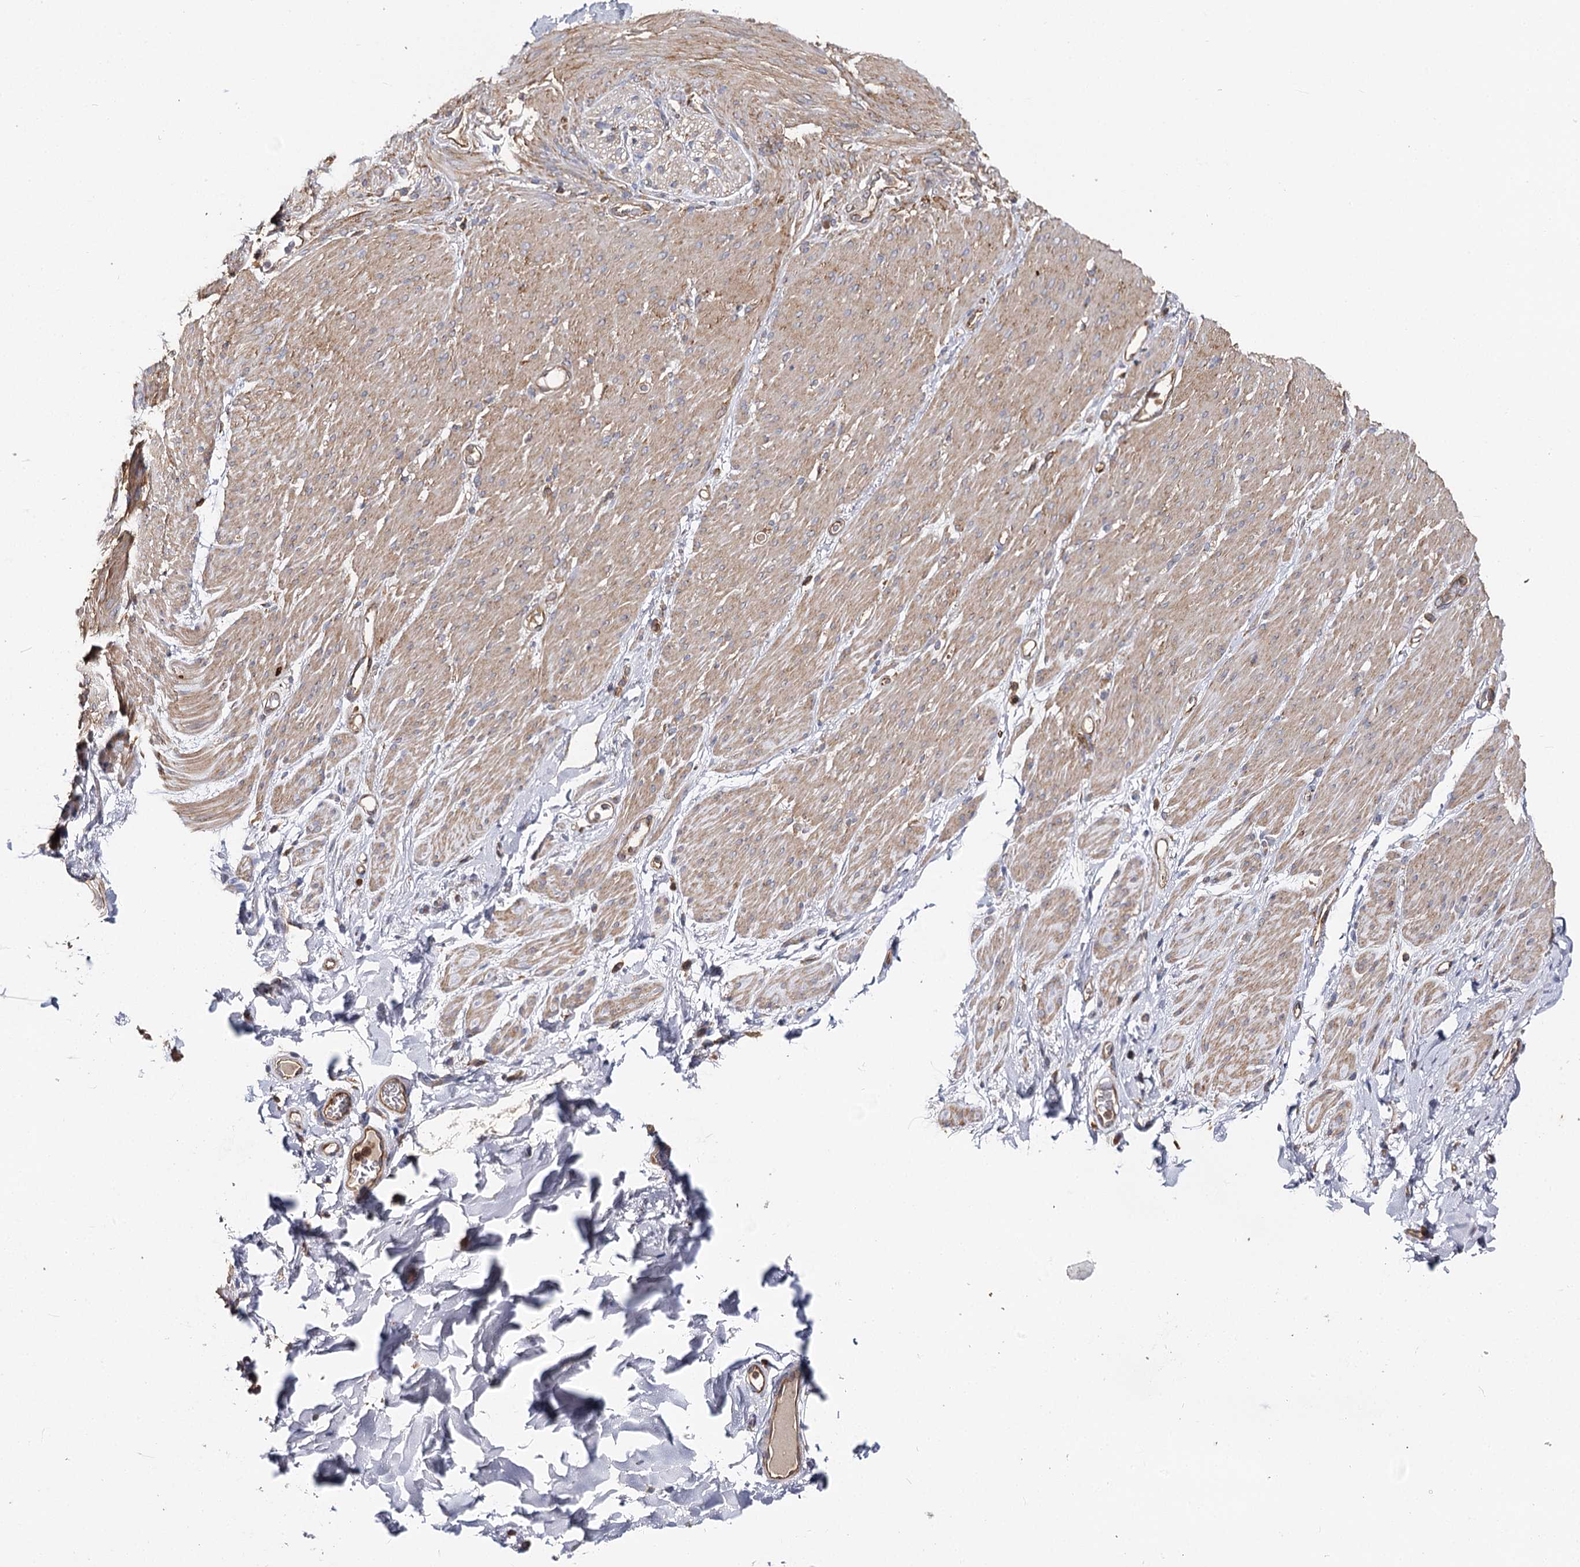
{"staining": {"intensity": "moderate", "quantity": "<25%", "location": "cytoplasmic/membranous"}, "tissue": "adipose tissue", "cell_type": "Adipocytes", "image_type": "normal", "snomed": [{"axis": "morphology", "description": "Normal tissue, NOS"}, {"axis": "topography", "description": "Colon"}, {"axis": "topography", "description": "Peripheral nerve tissue"}], "caption": "DAB (3,3'-diaminobenzidine) immunohistochemical staining of benign human adipose tissue exhibits moderate cytoplasmic/membranous protein expression in approximately <25% of adipocytes.", "gene": "SEC24B", "patient": {"sex": "female", "age": 61}}